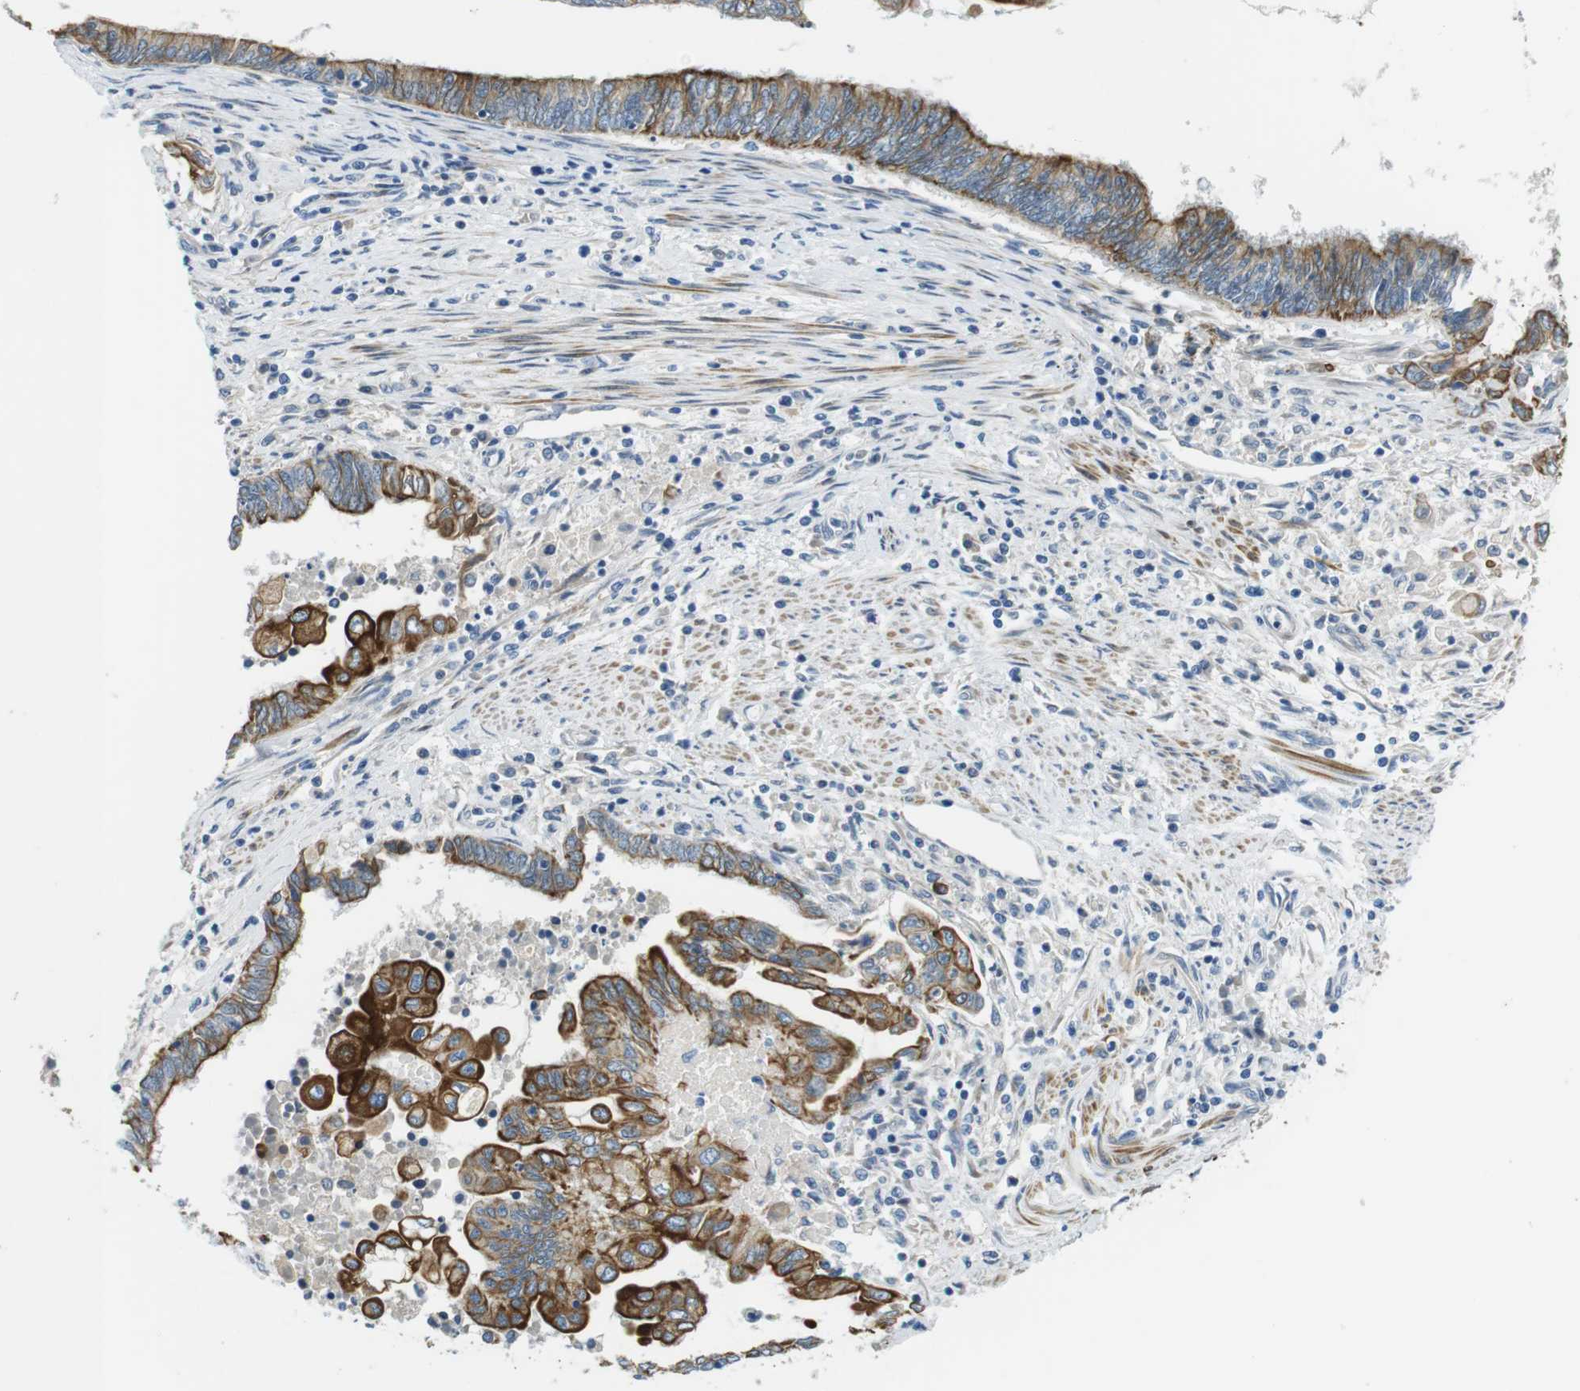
{"staining": {"intensity": "moderate", "quantity": "25%-75%", "location": "cytoplasmic/membranous"}, "tissue": "endometrial cancer", "cell_type": "Tumor cells", "image_type": "cancer", "snomed": [{"axis": "morphology", "description": "Adenocarcinoma, NOS"}, {"axis": "topography", "description": "Uterus"}, {"axis": "topography", "description": "Endometrium"}], "caption": "IHC histopathology image of endometrial adenocarcinoma stained for a protein (brown), which demonstrates medium levels of moderate cytoplasmic/membranous expression in about 25%-75% of tumor cells.", "gene": "UNC5CL", "patient": {"sex": "female", "age": 70}}